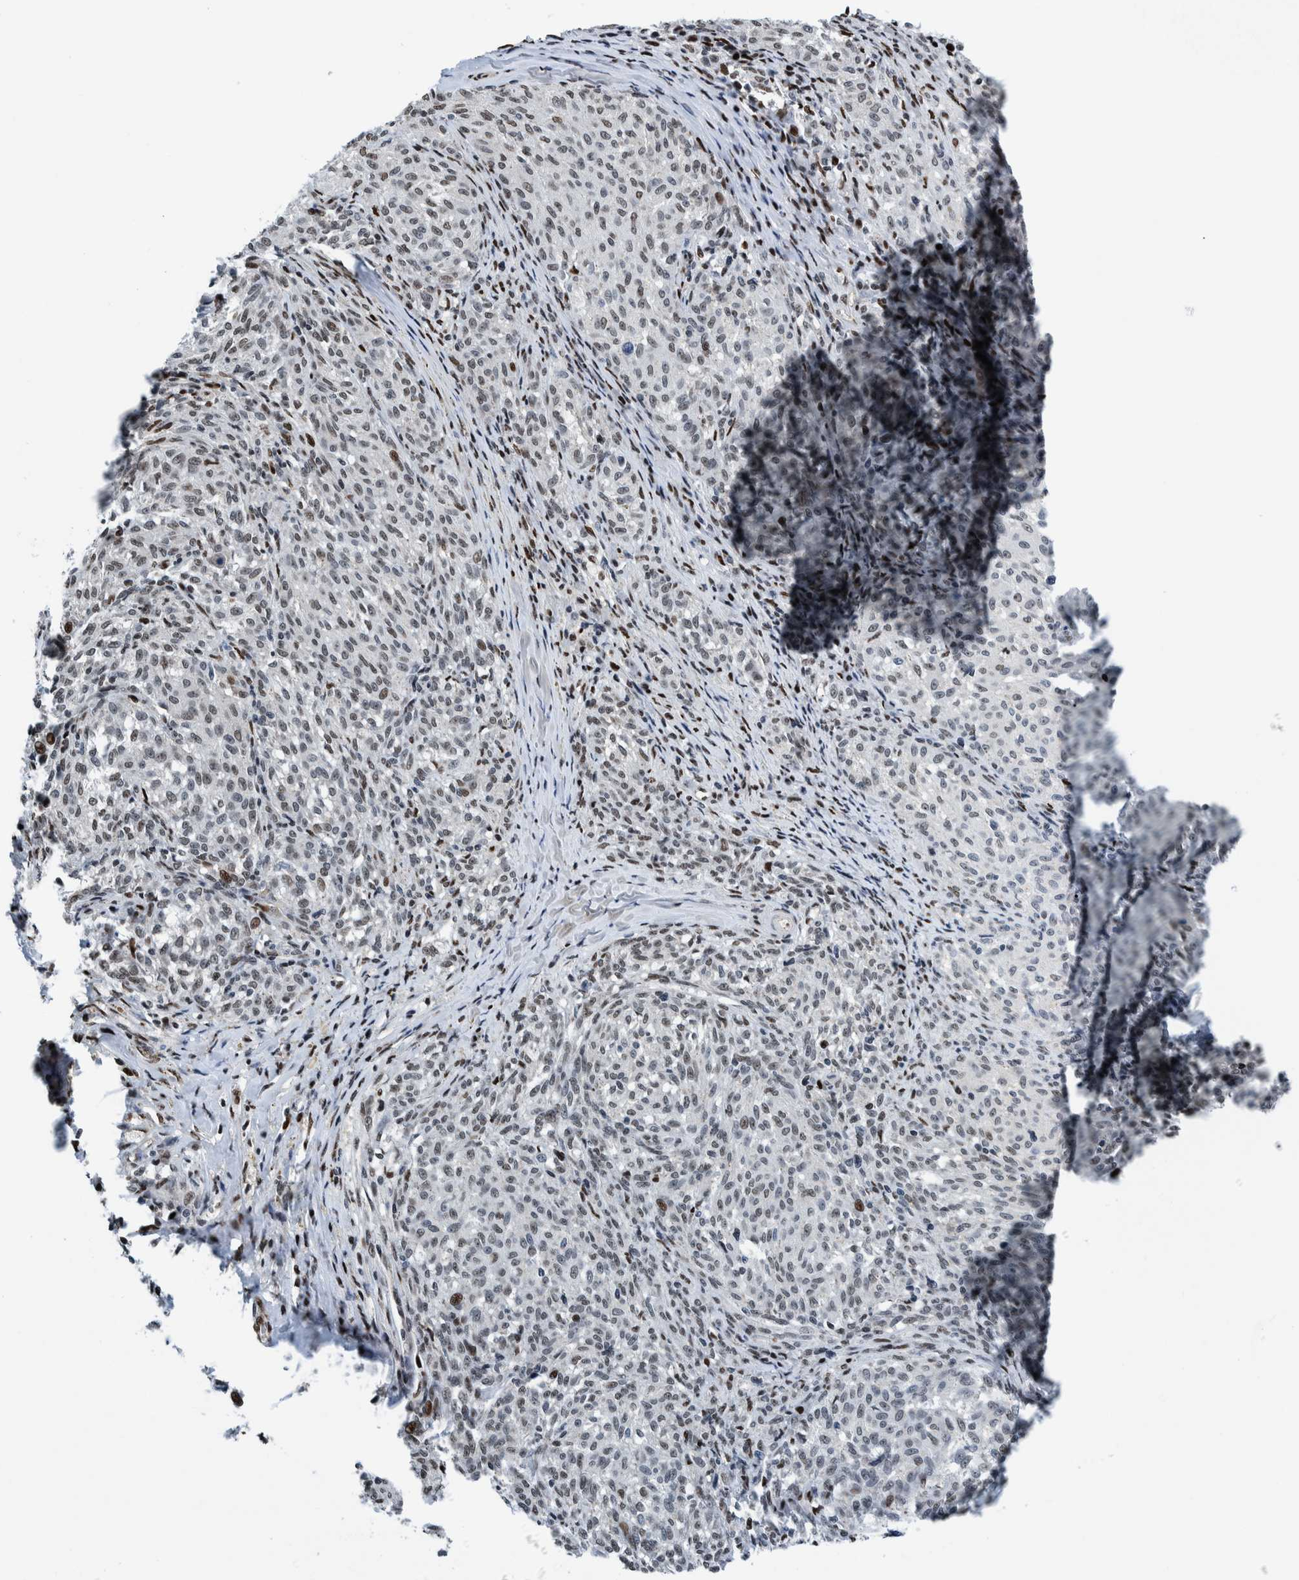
{"staining": {"intensity": "weak", "quantity": "<25%", "location": "nuclear"}, "tissue": "melanoma", "cell_type": "Tumor cells", "image_type": "cancer", "snomed": [{"axis": "morphology", "description": "Malignant melanoma, NOS"}, {"axis": "topography", "description": "Skin"}], "caption": "Photomicrograph shows no significant protein expression in tumor cells of melanoma.", "gene": "HEATR9", "patient": {"sex": "female", "age": 72}}